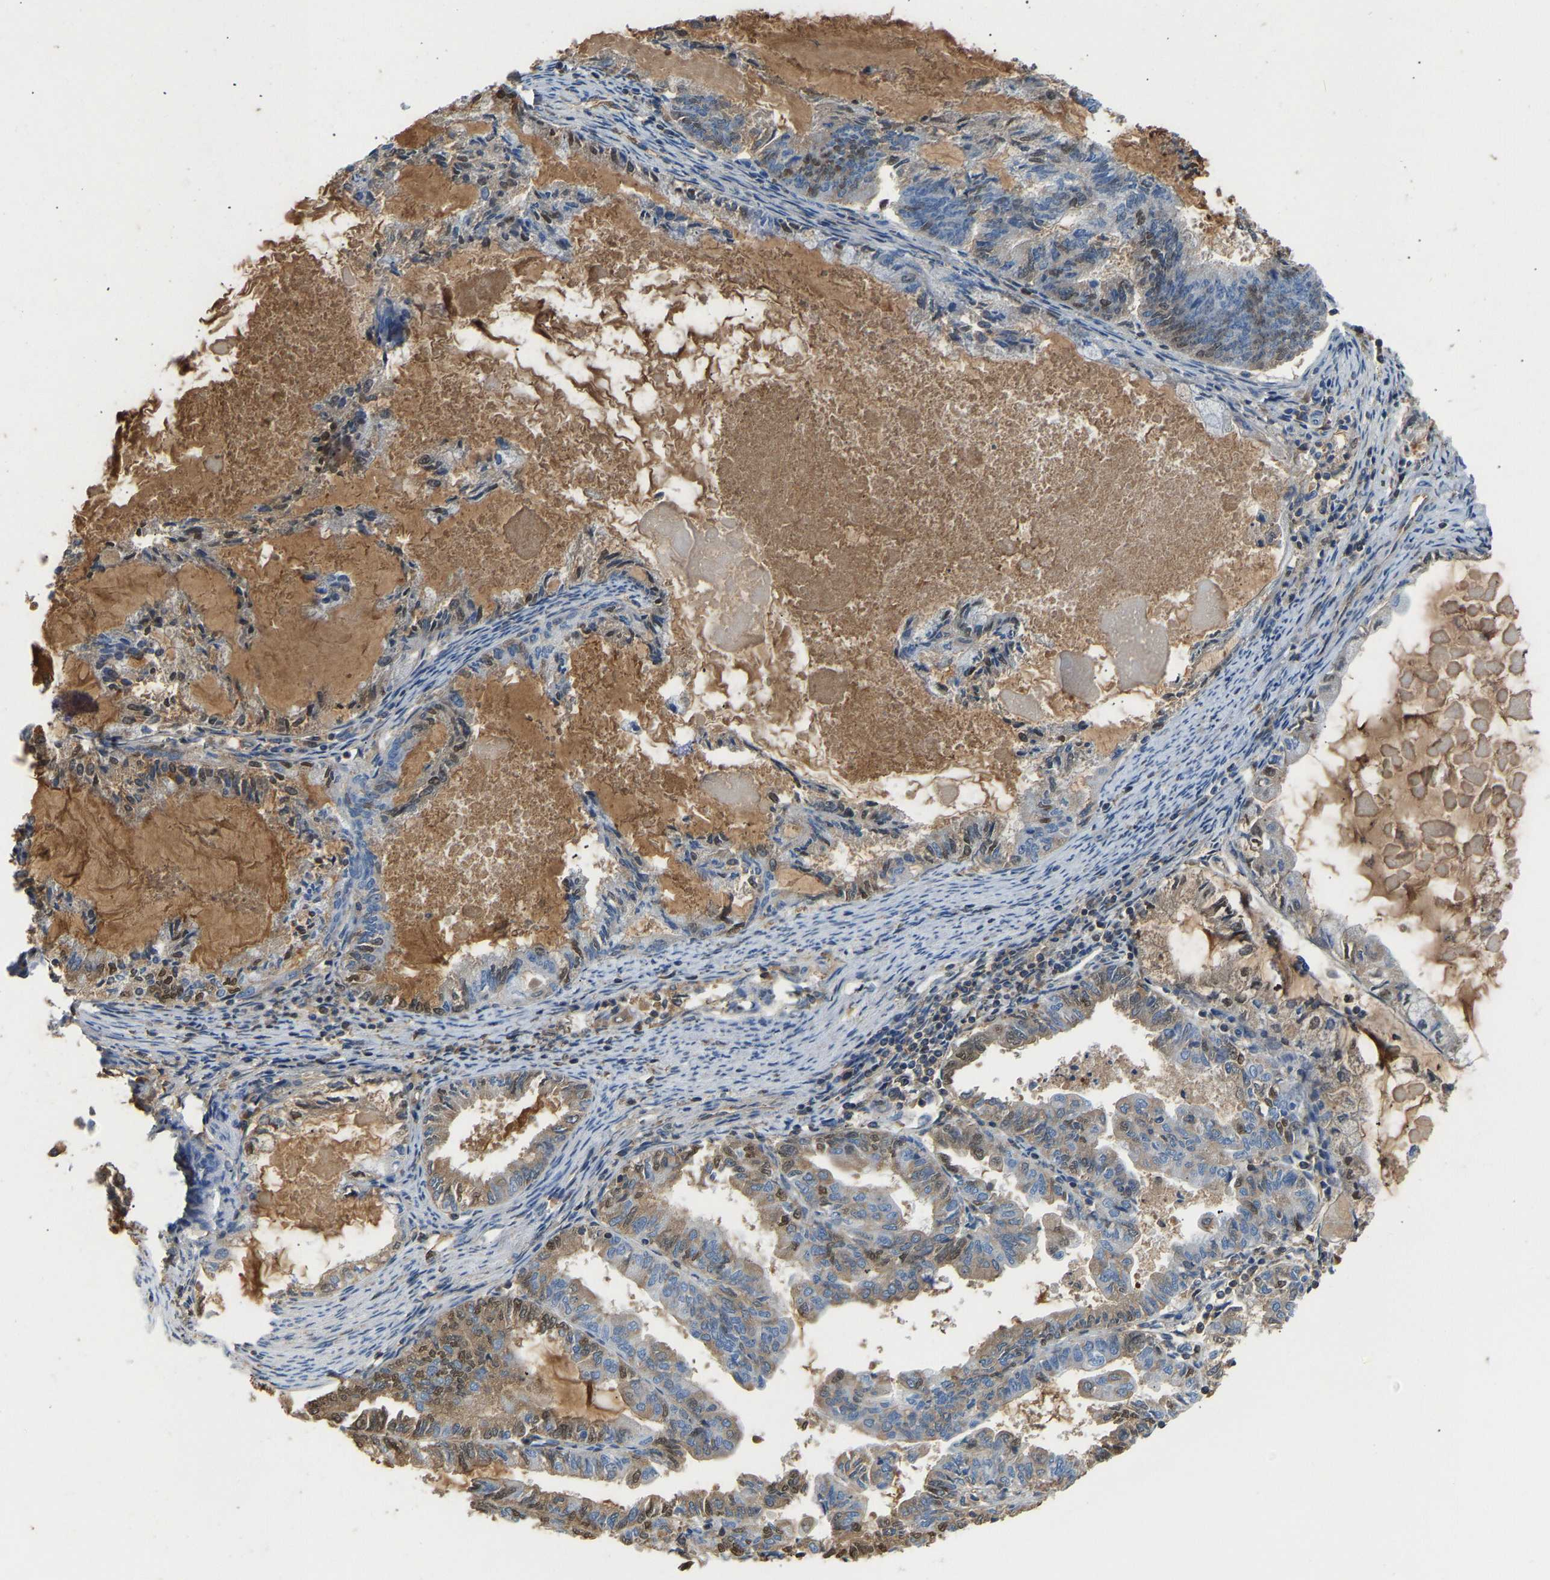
{"staining": {"intensity": "weak", "quantity": "<25%", "location": "cytoplasmic/membranous"}, "tissue": "endometrial cancer", "cell_type": "Tumor cells", "image_type": "cancer", "snomed": [{"axis": "morphology", "description": "Adenocarcinoma, NOS"}, {"axis": "topography", "description": "Endometrium"}], "caption": "This is an IHC image of human endometrial cancer. There is no positivity in tumor cells.", "gene": "STC1", "patient": {"sex": "female", "age": 86}}